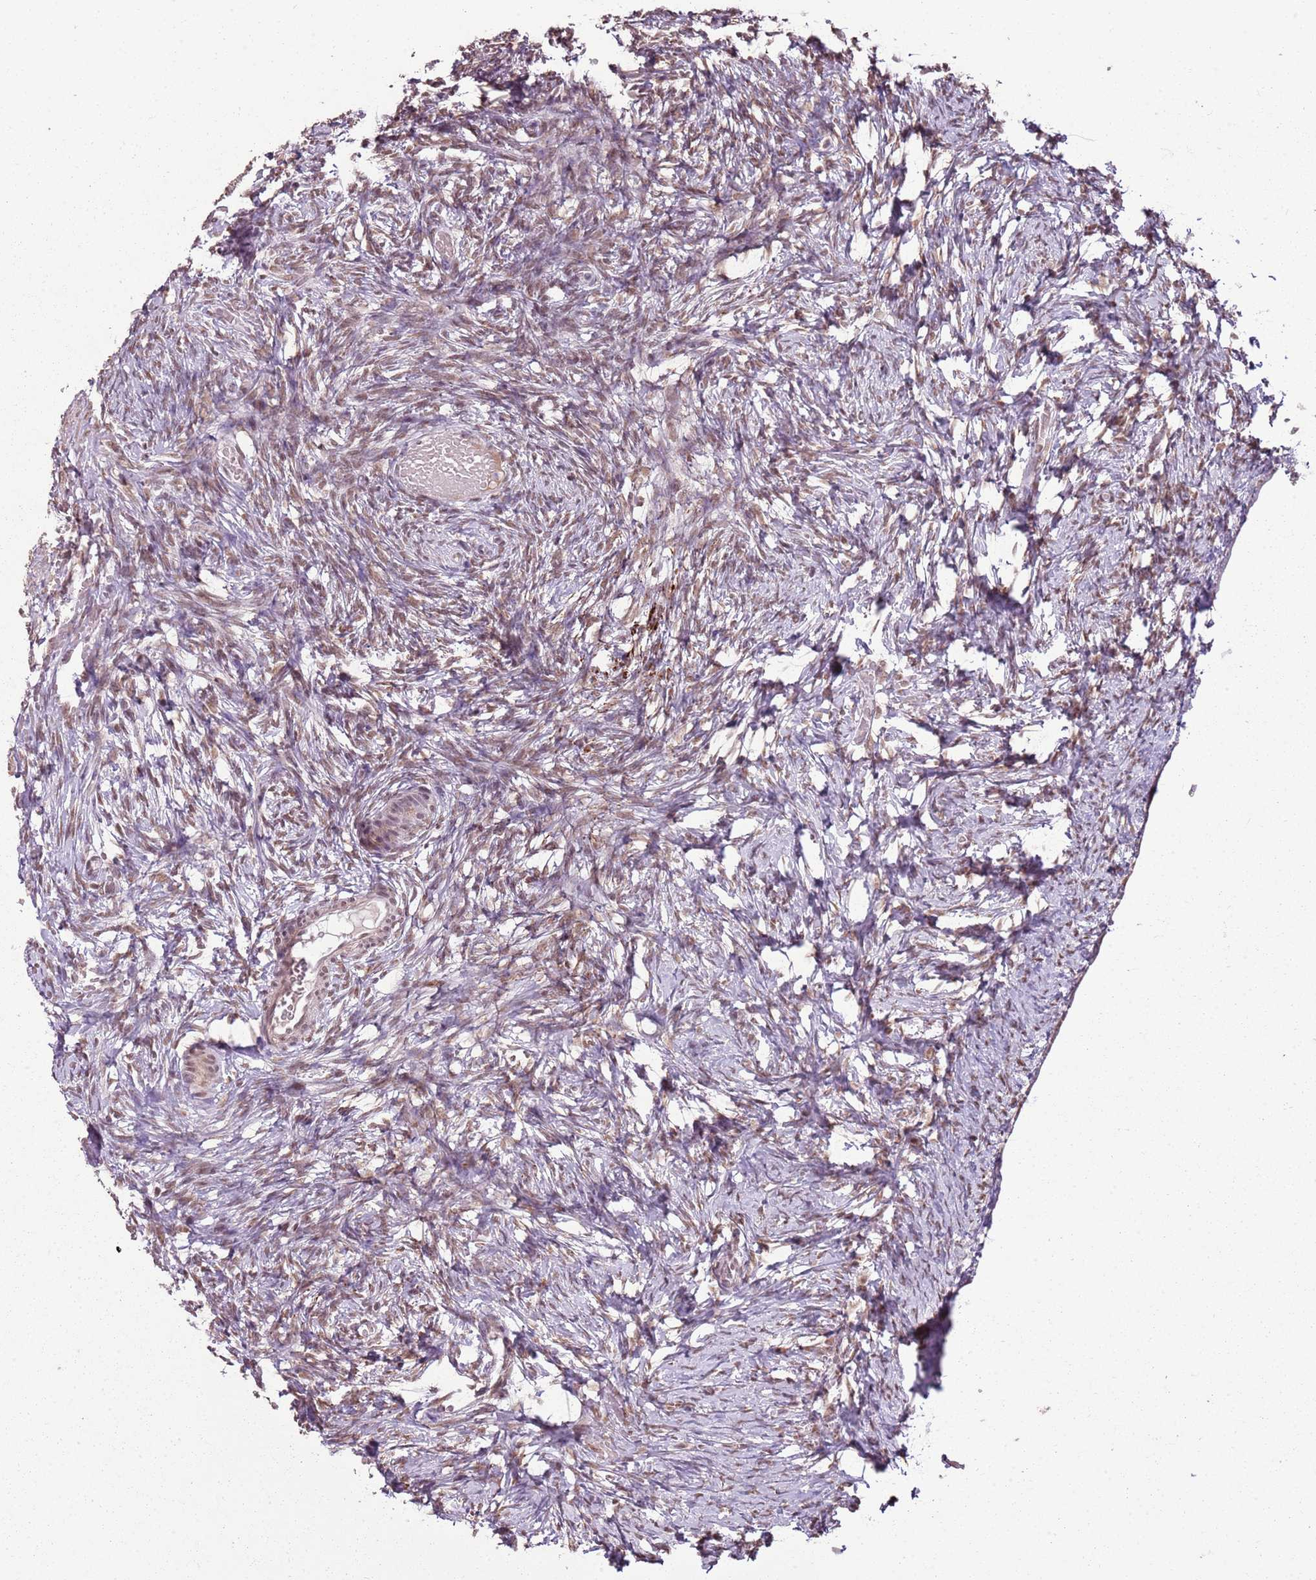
{"staining": {"intensity": "weak", "quantity": "25%-75%", "location": "nuclear"}, "tissue": "ovary", "cell_type": "Ovarian stroma cells", "image_type": "normal", "snomed": [{"axis": "morphology", "description": "Adenocarcinoma, NOS"}, {"axis": "topography", "description": "Endometrium"}], "caption": "Protein expression analysis of benign ovary reveals weak nuclear staining in about 25%-75% of ovarian stroma cells.", "gene": "ARL14EP", "patient": {"sex": "female", "age": 32}}